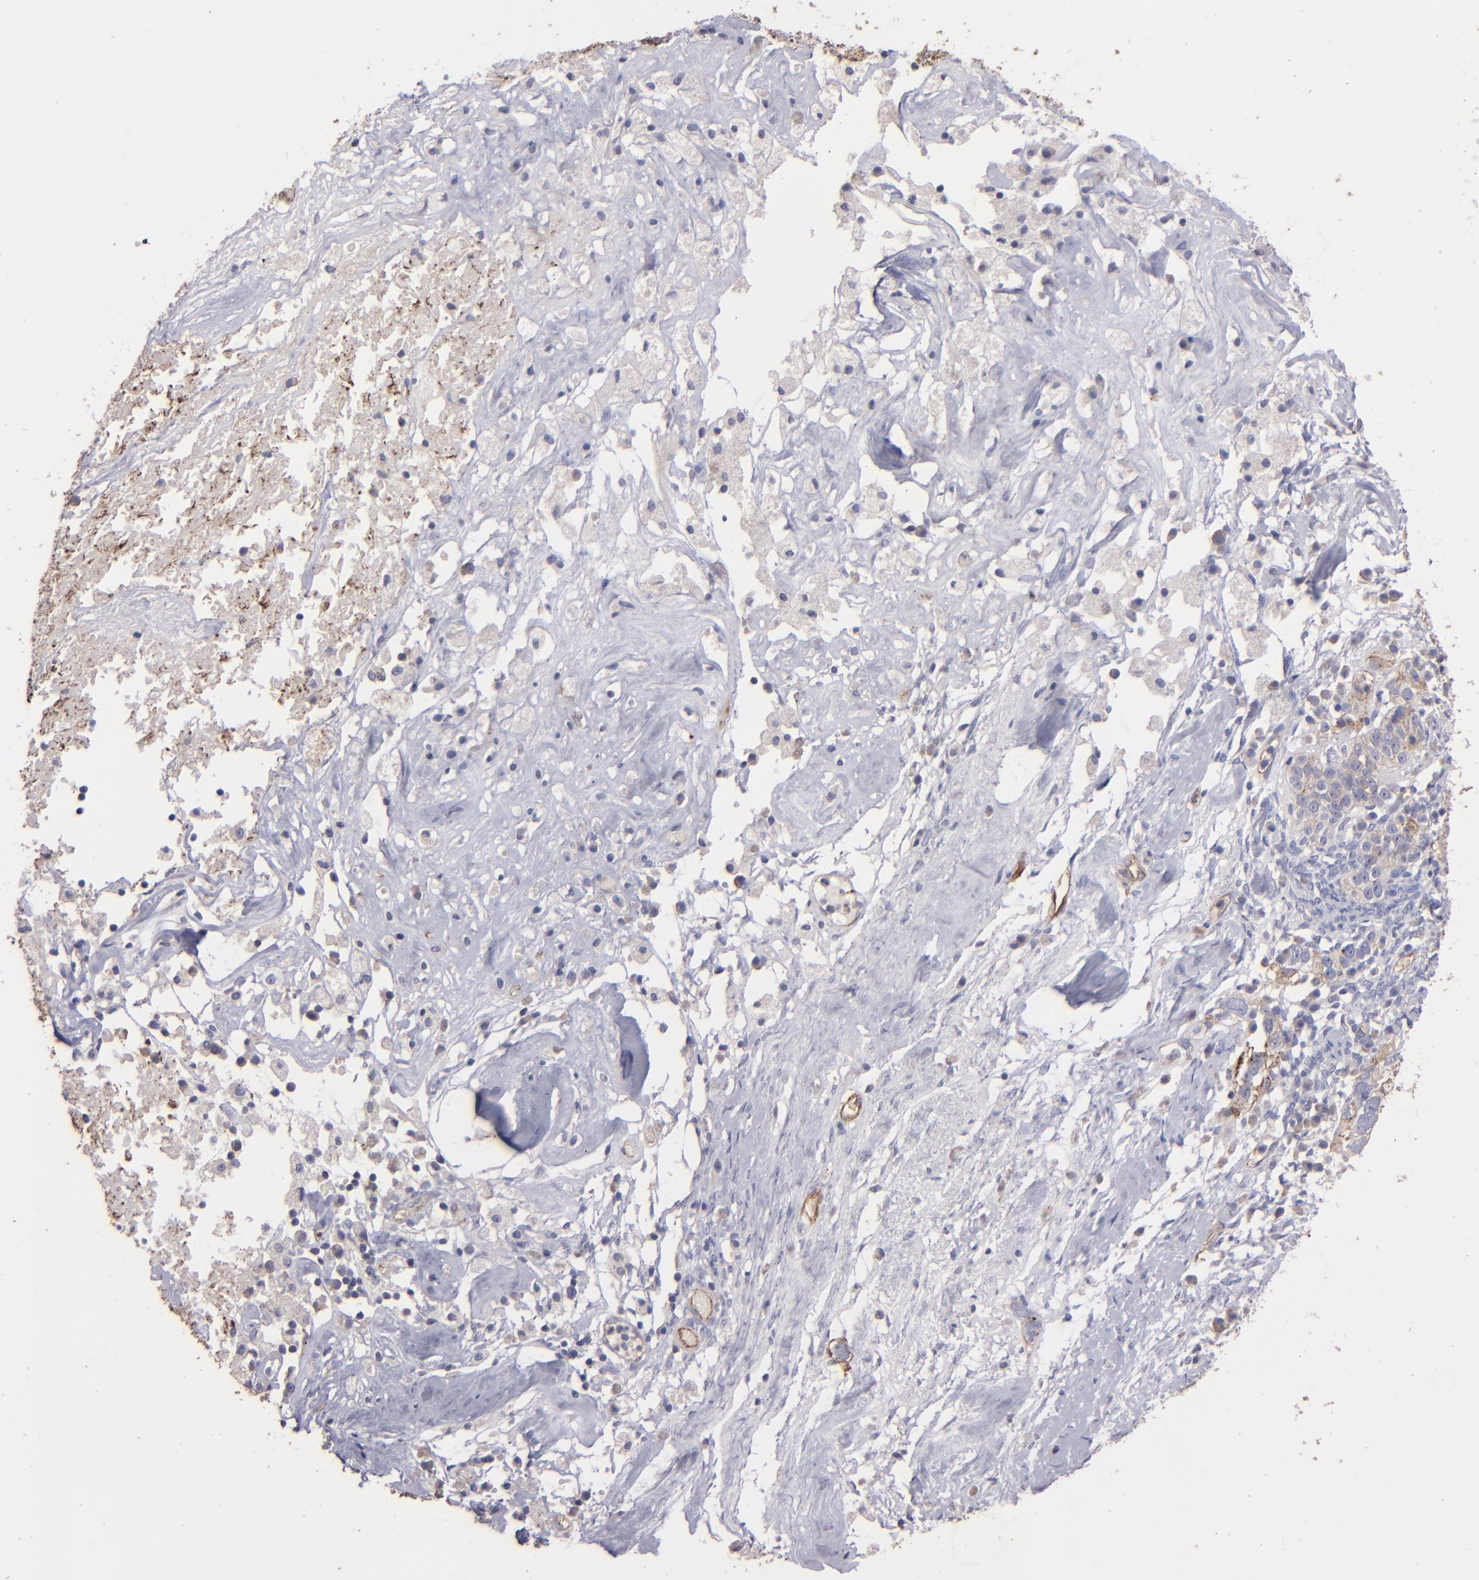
{"staining": {"intensity": "weak", "quantity": "<25%", "location": "cytoplasmic/membranous"}, "tissue": "ovarian cancer", "cell_type": "Tumor cells", "image_type": "cancer", "snomed": [{"axis": "morphology", "description": "Normal tissue, NOS"}, {"axis": "morphology", "description": "Cystadenocarcinoma, serous, NOS"}, {"axis": "topography", "description": "Ovary"}], "caption": "Immunohistochemistry (IHC) image of human serous cystadenocarcinoma (ovarian) stained for a protein (brown), which exhibits no positivity in tumor cells.", "gene": "CLDN5", "patient": {"sex": "female", "age": 62}}